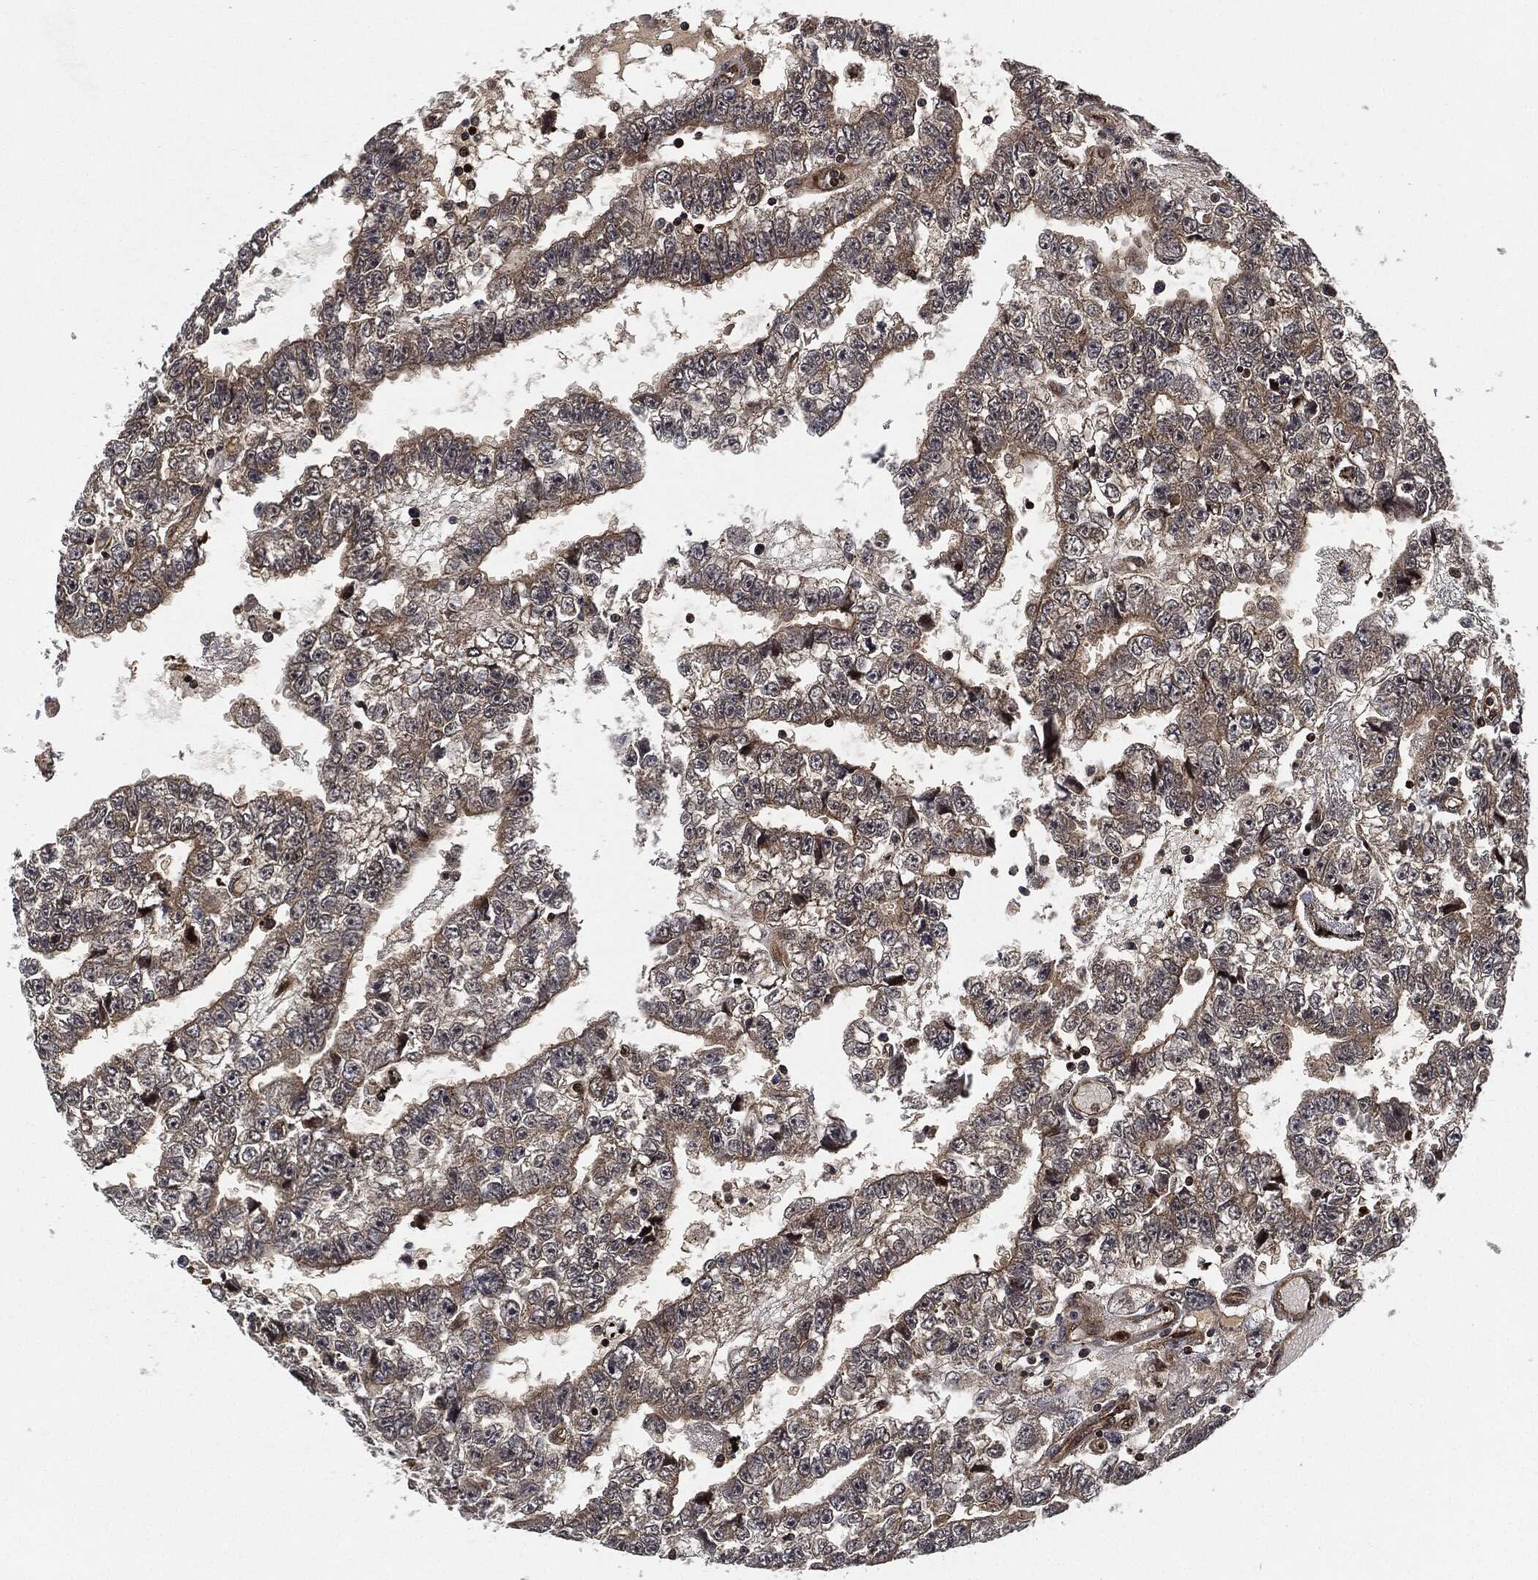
{"staining": {"intensity": "weak", "quantity": "25%-75%", "location": "cytoplasmic/membranous"}, "tissue": "testis cancer", "cell_type": "Tumor cells", "image_type": "cancer", "snomed": [{"axis": "morphology", "description": "Carcinoma, Embryonal, NOS"}, {"axis": "topography", "description": "Testis"}], "caption": "Human testis cancer stained with a brown dye reveals weak cytoplasmic/membranous positive positivity in approximately 25%-75% of tumor cells.", "gene": "RNASEL", "patient": {"sex": "male", "age": 25}}